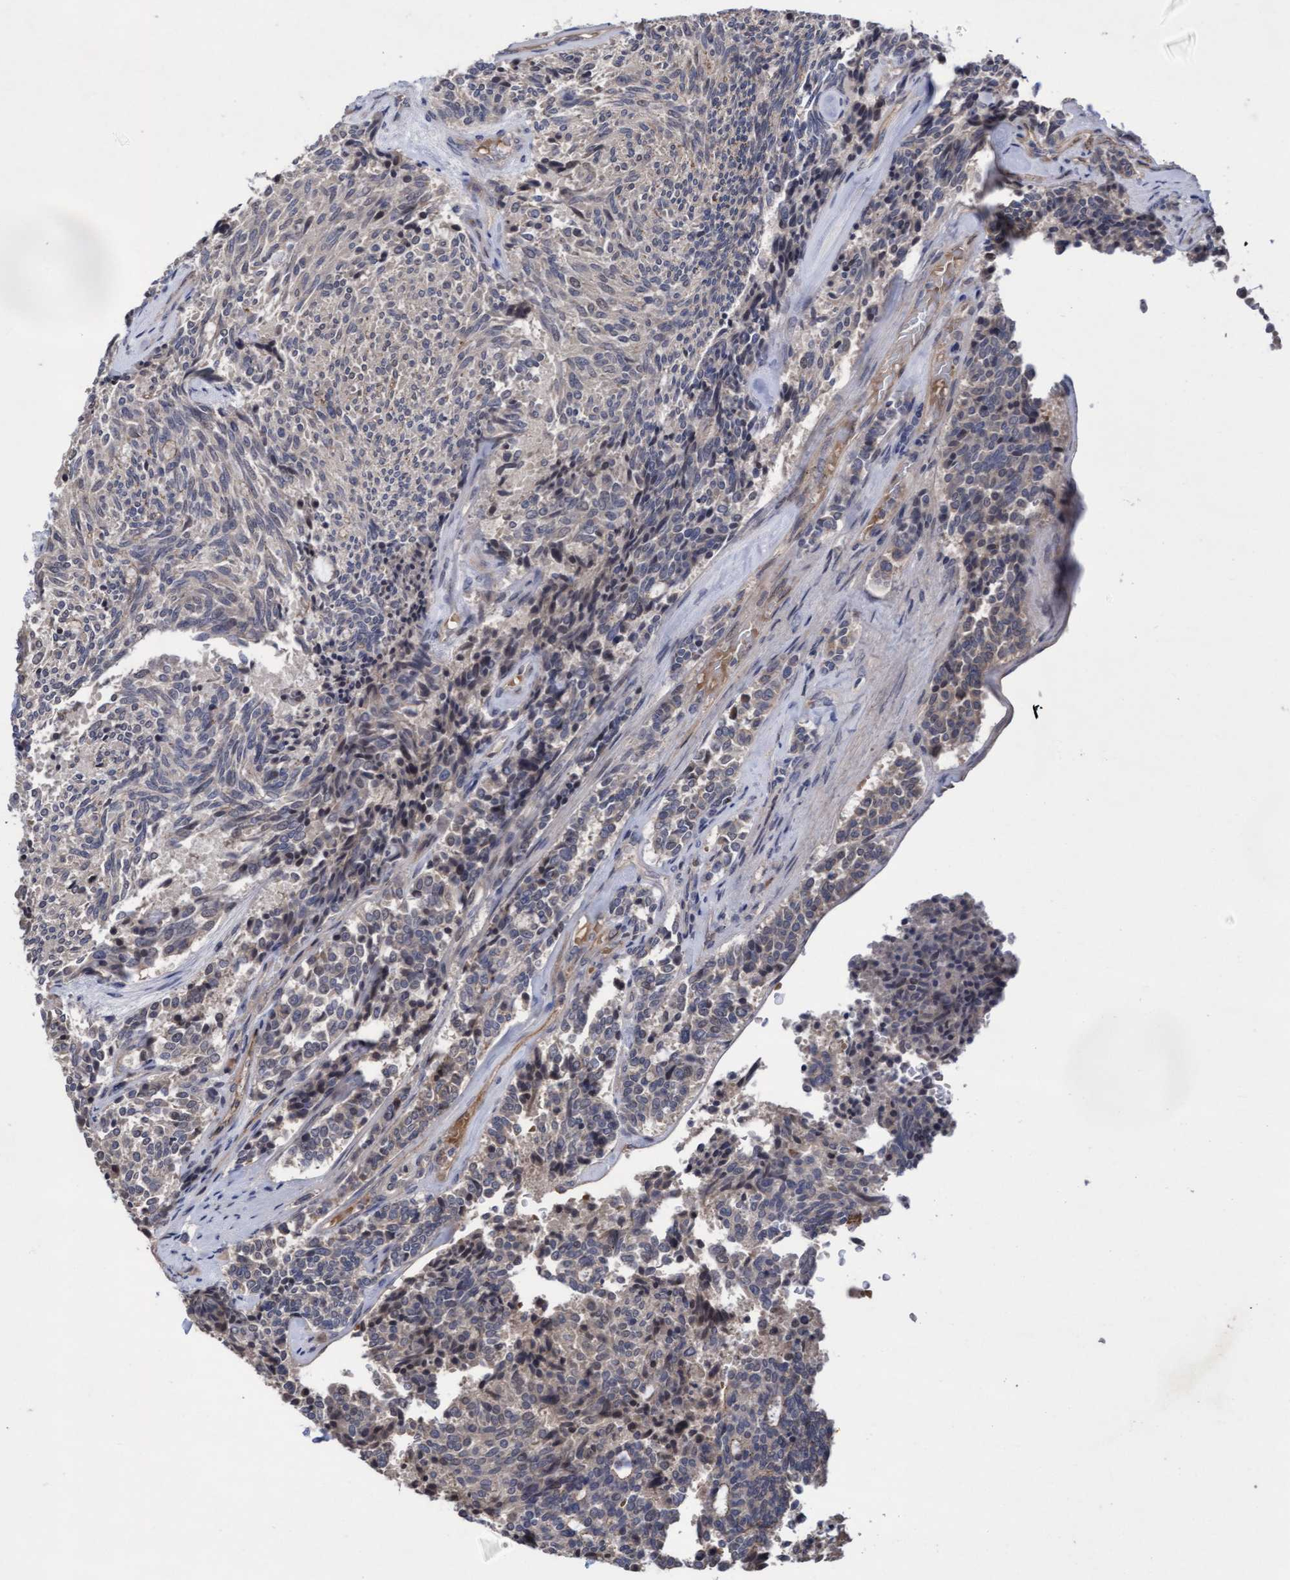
{"staining": {"intensity": "negative", "quantity": "none", "location": "none"}, "tissue": "carcinoid", "cell_type": "Tumor cells", "image_type": "cancer", "snomed": [{"axis": "morphology", "description": "Carcinoid, malignant, NOS"}, {"axis": "topography", "description": "Pancreas"}], "caption": "Immunohistochemistry (IHC) of human malignant carcinoid displays no positivity in tumor cells. (DAB IHC, high magnification).", "gene": "COBL", "patient": {"sex": "female", "age": 54}}